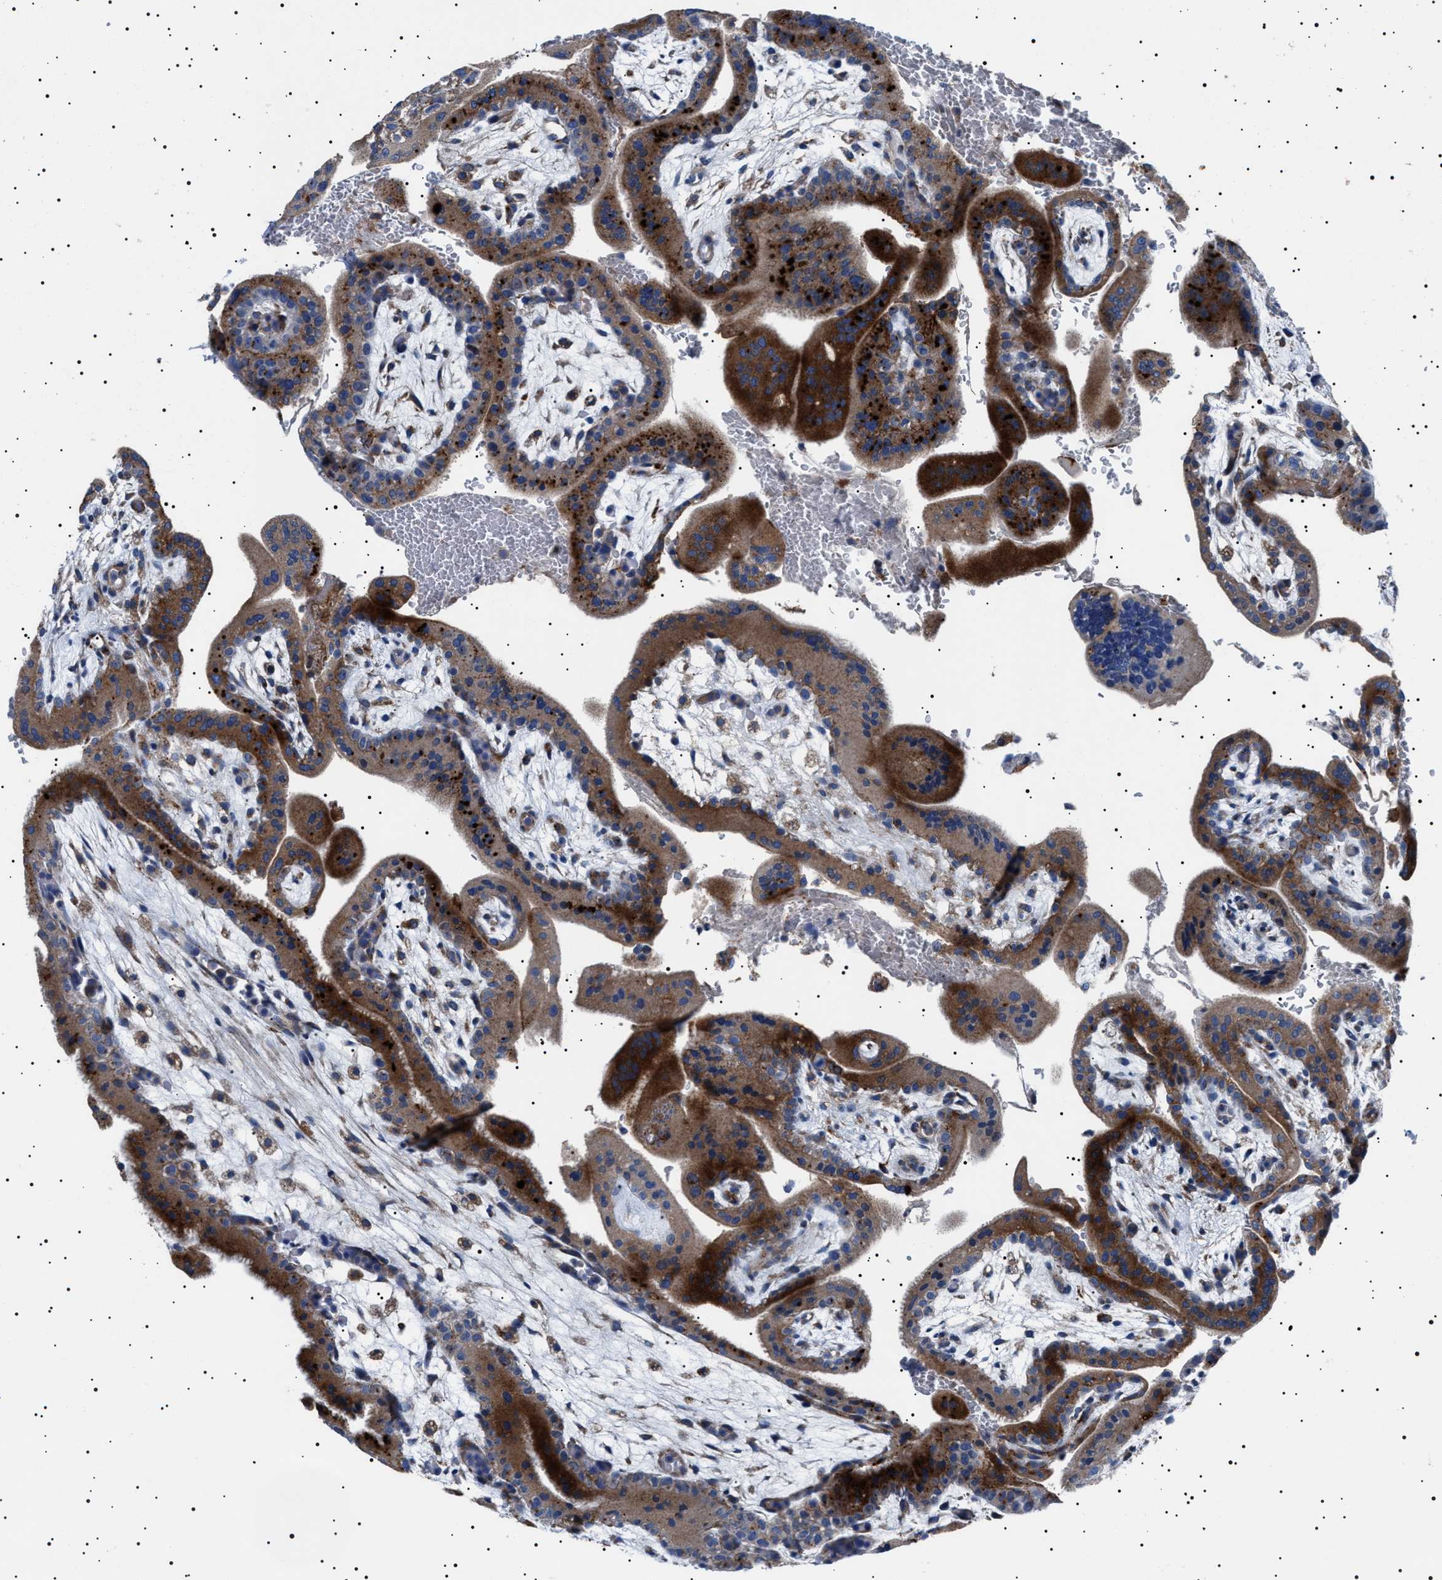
{"staining": {"intensity": "moderate", "quantity": ">75%", "location": "cytoplasmic/membranous"}, "tissue": "placenta", "cell_type": "Decidual cells", "image_type": "normal", "snomed": [{"axis": "morphology", "description": "Normal tissue, NOS"}, {"axis": "topography", "description": "Placenta"}], "caption": "An image of human placenta stained for a protein shows moderate cytoplasmic/membranous brown staining in decidual cells. The staining is performed using DAB (3,3'-diaminobenzidine) brown chromogen to label protein expression. The nuclei are counter-stained blue using hematoxylin.", "gene": "NEU1", "patient": {"sex": "female", "age": 35}}